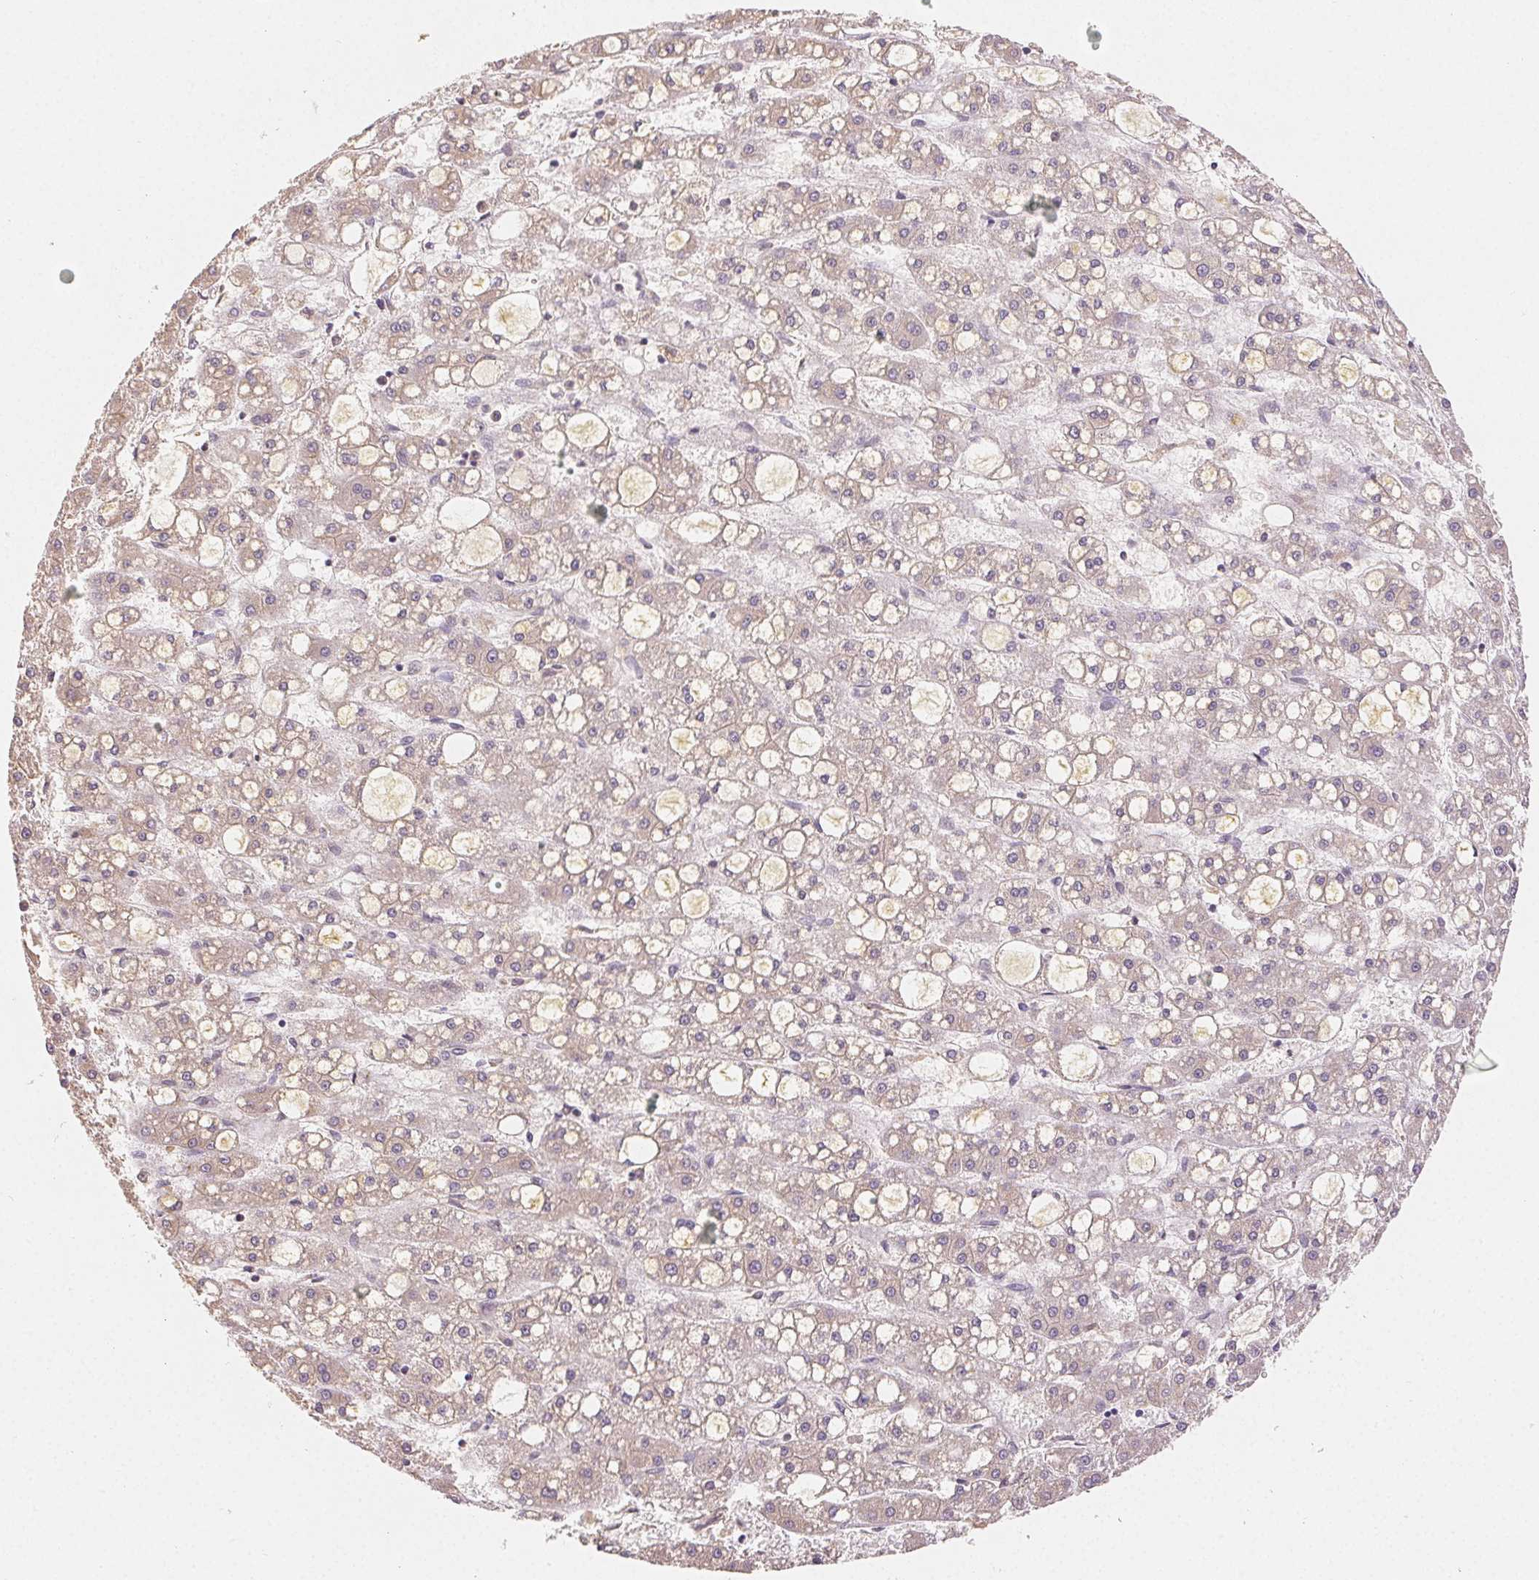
{"staining": {"intensity": "weak", "quantity": "<25%", "location": "cytoplasmic/membranous"}, "tissue": "liver cancer", "cell_type": "Tumor cells", "image_type": "cancer", "snomed": [{"axis": "morphology", "description": "Carcinoma, Hepatocellular, NOS"}, {"axis": "topography", "description": "Liver"}], "caption": "This is a photomicrograph of IHC staining of liver cancer, which shows no expression in tumor cells.", "gene": "SEZ6L2", "patient": {"sex": "male", "age": 67}}